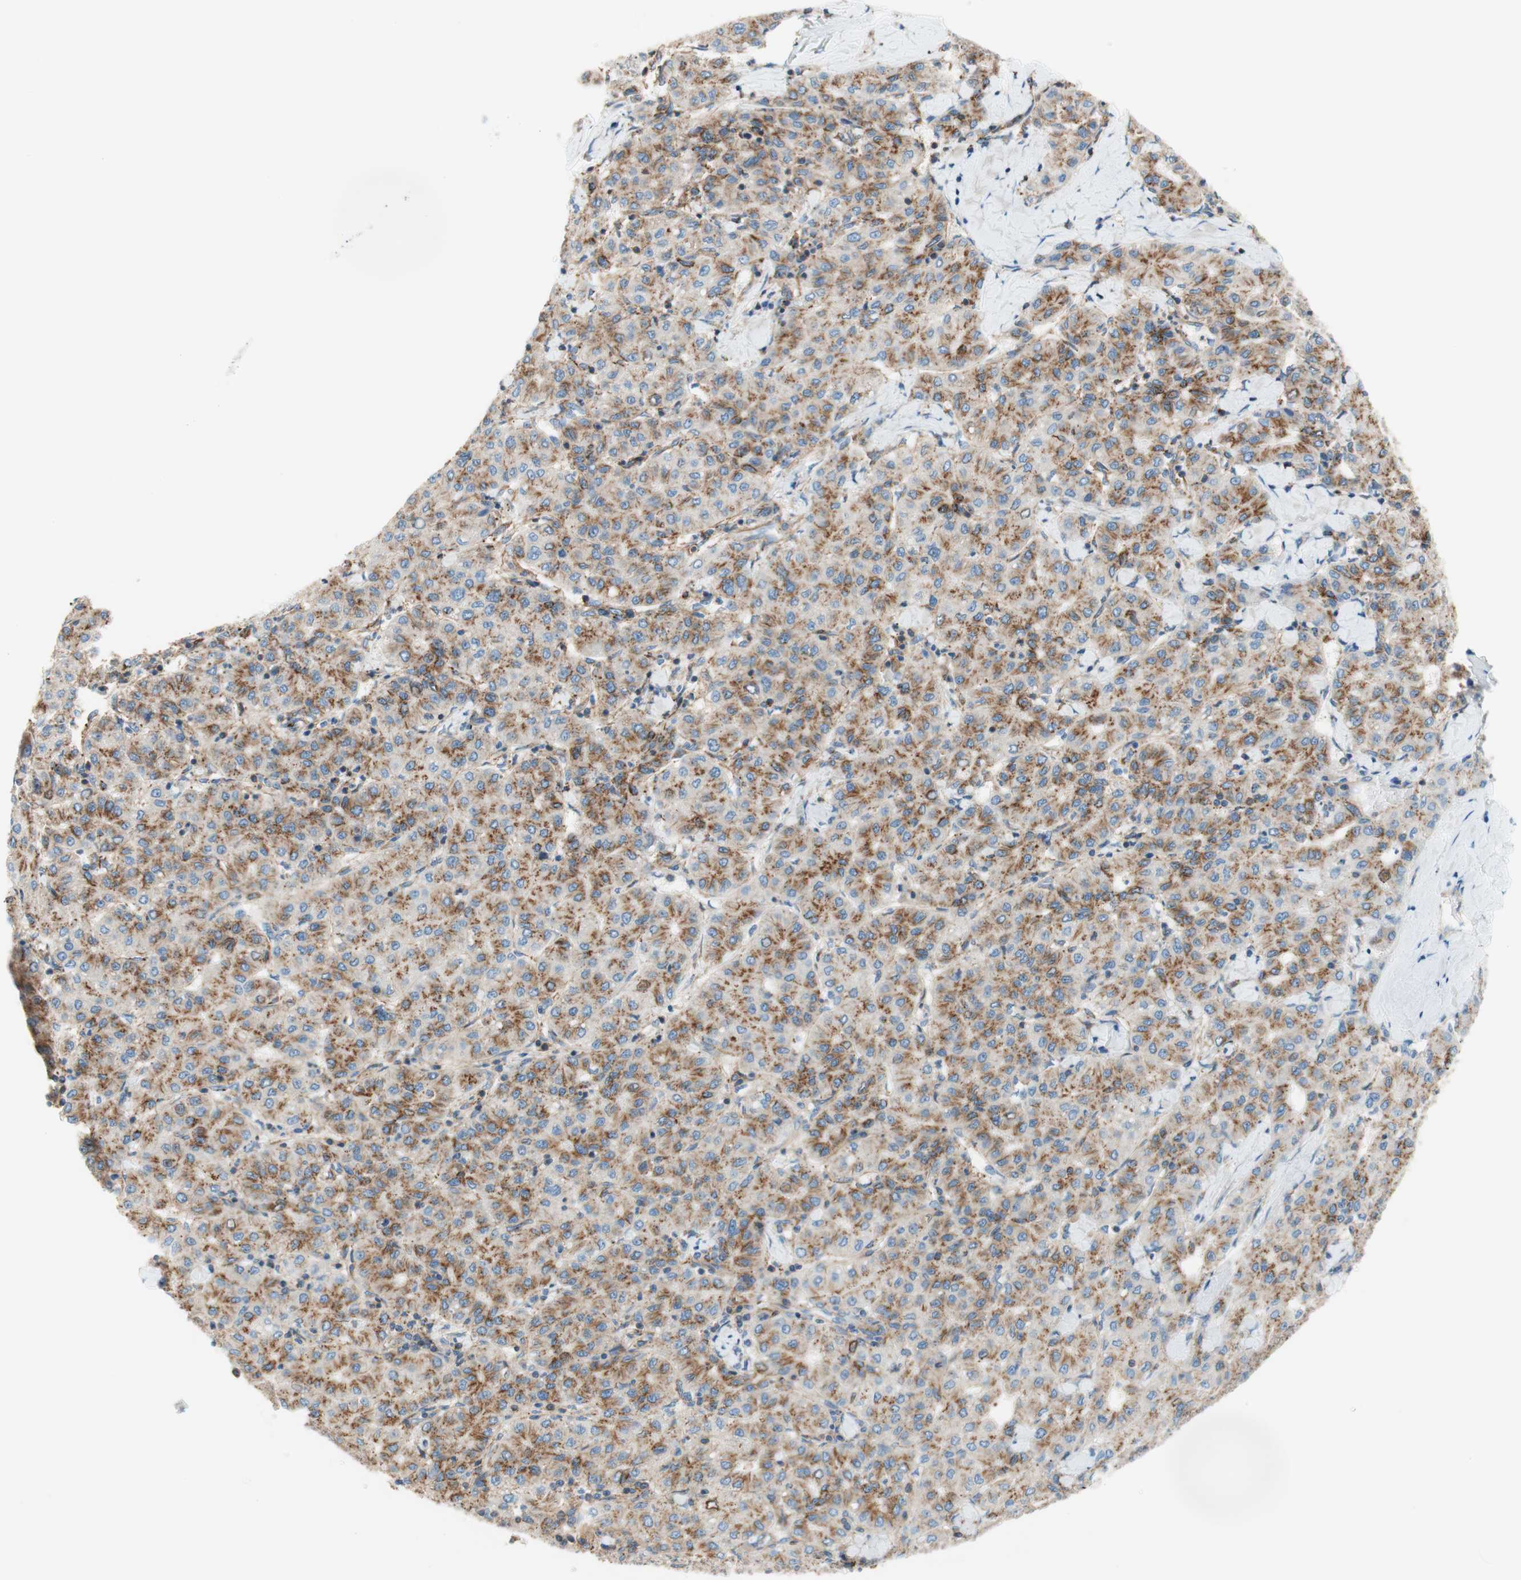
{"staining": {"intensity": "moderate", "quantity": ">75%", "location": "cytoplasmic/membranous"}, "tissue": "liver cancer", "cell_type": "Tumor cells", "image_type": "cancer", "snomed": [{"axis": "morphology", "description": "Carcinoma, Hepatocellular, NOS"}, {"axis": "topography", "description": "Liver"}], "caption": "IHC histopathology image of neoplastic tissue: liver cancer stained using IHC demonstrates medium levels of moderate protein expression localized specifically in the cytoplasmic/membranous of tumor cells, appearing as a cytoplasmic/membranous brown color.", "gene": "VPS26A", "patient": {"sex": "male", "age": 65}}